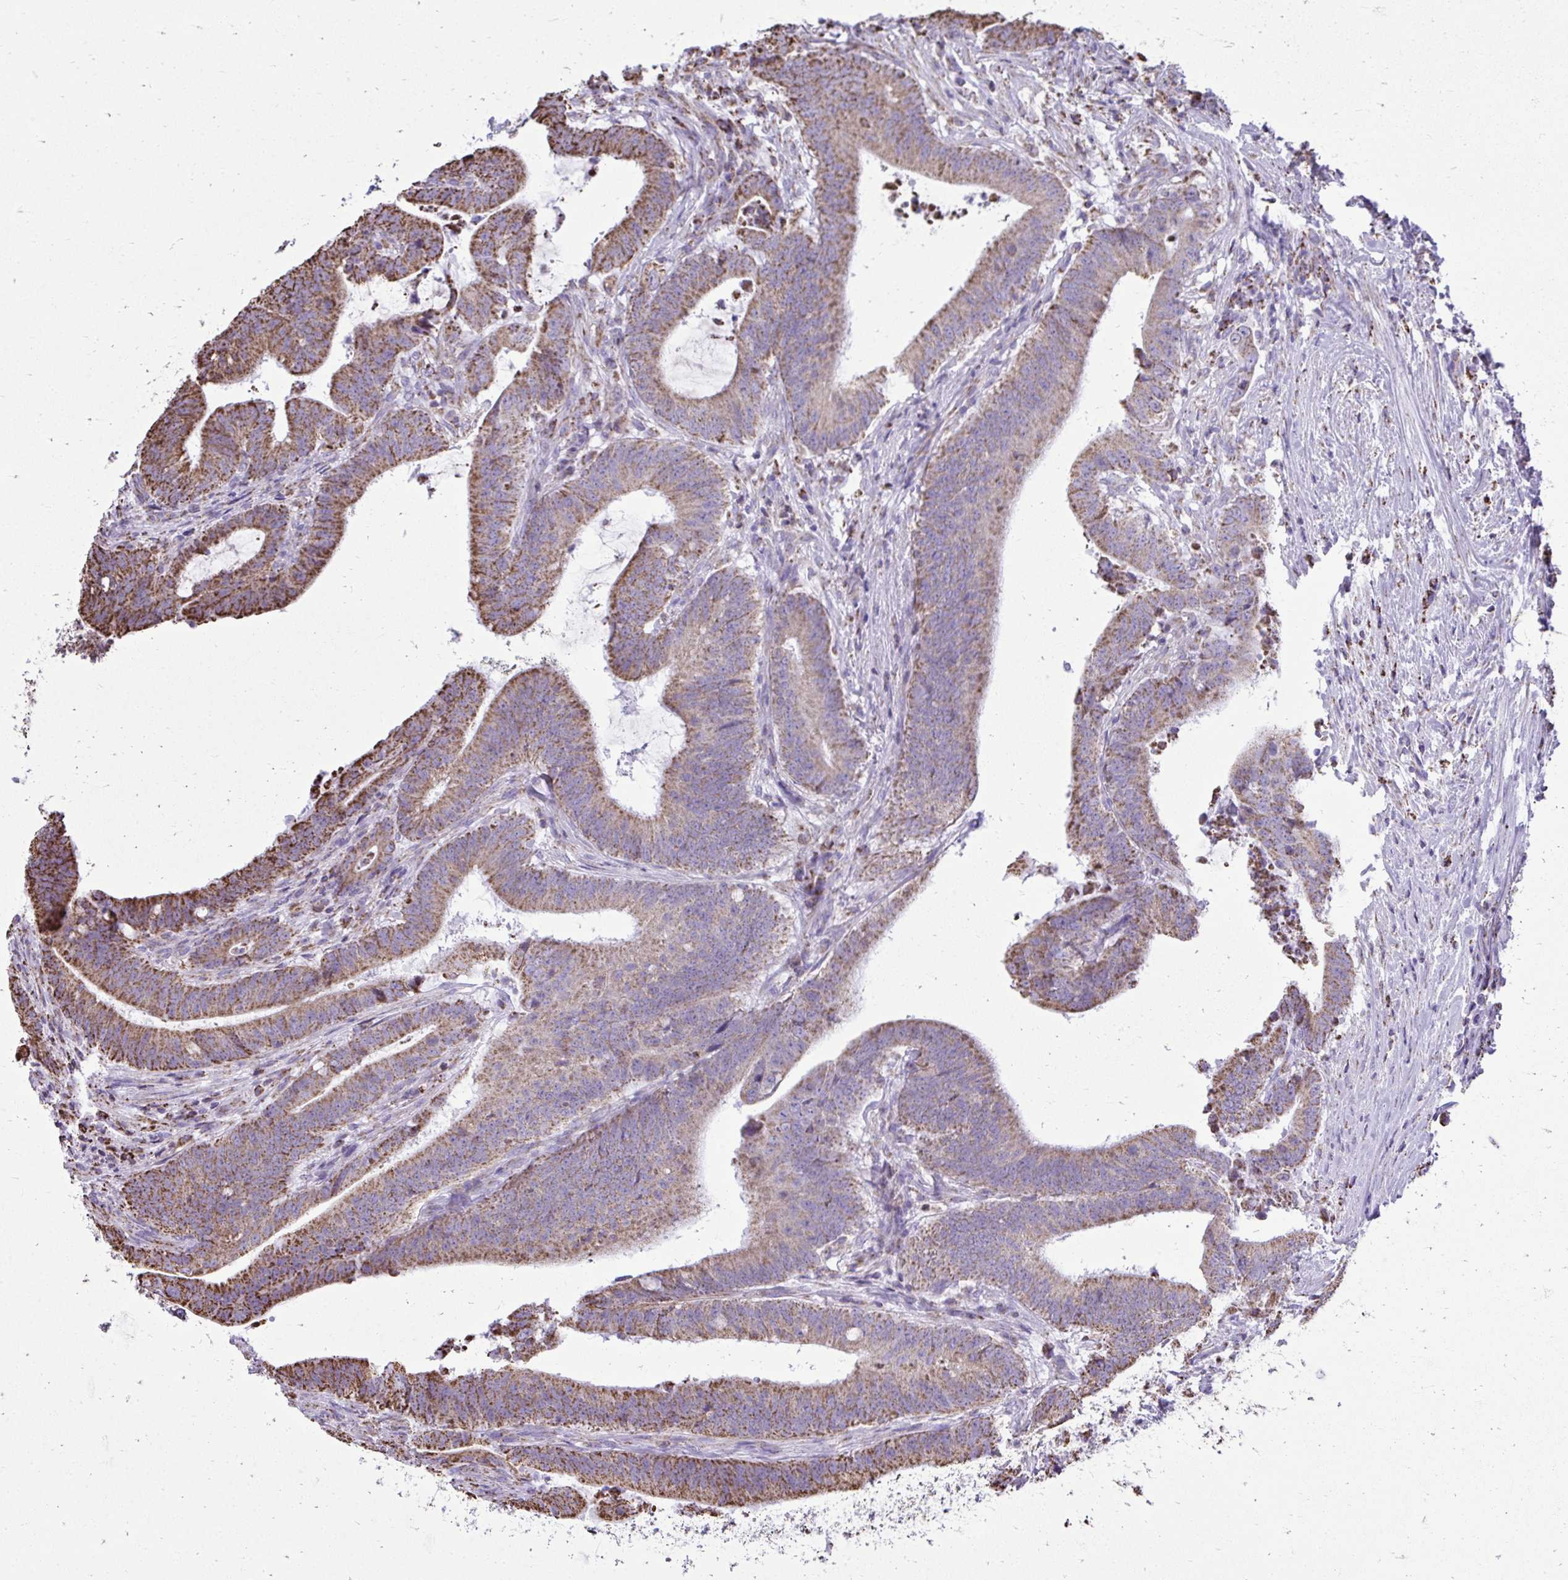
{"staining": {"intensity": "moderate", "quantity": ">75%", "location": "cytoplasmic/membranous"}, "tissue": "colorectal cancer", "cell_type": "Tumor cells", "image_type": "cancer", "snomed": [{"axis": "morphology", "description": "Adenocarcinoma, NOS"}, {"axis": "topography", "description": "Colon"}], "caption": "This is a micrograph of IHC staining of colorectal adenocarcinoma, which shows moderate positivity in the cytoplasmic/membranous of tumor cells.", "gene": "MPZL2", "patient": {"sex": "female", "age": 43}}